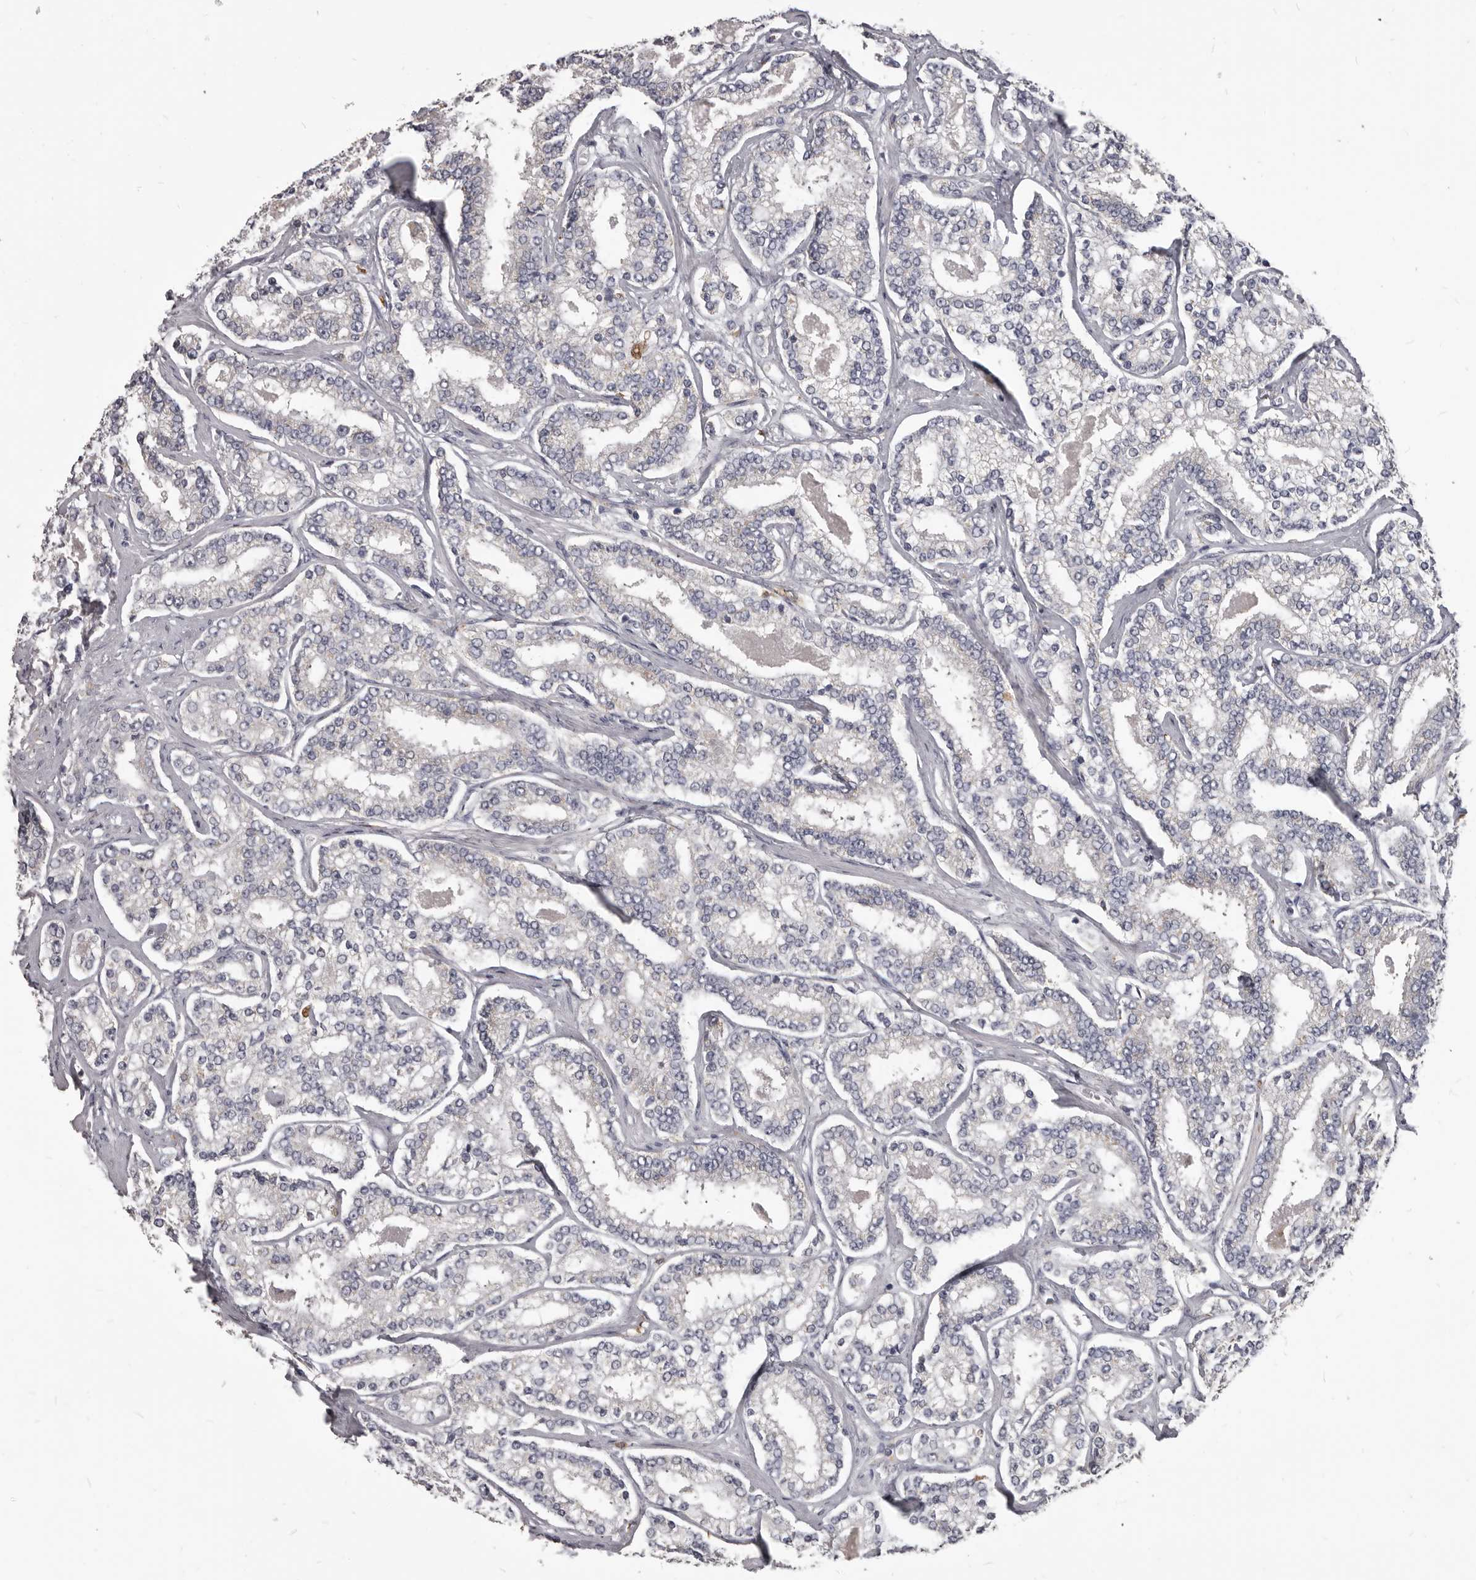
{"staining": {"intensity": "negative", "quantity": "none", "location": "none"}, "tissue": "prostate cancer", "cell_type": "Tumor cells", "image_type": "cancer", "snomed": [{"axis": "morphology", "description": "Normal tissue, NOS"}, {"axis": "morphology", "description": "Adenocarcinoma, High grade"}, {"axis": "topography", "description": "Prostate"}], "caption": "The image shows no staining of tumor cells in prostate cancer (adenocarcinoma (high-grade)).", "gene": "PI4K2A", "patient": {"sex": "male", "age": 83}}